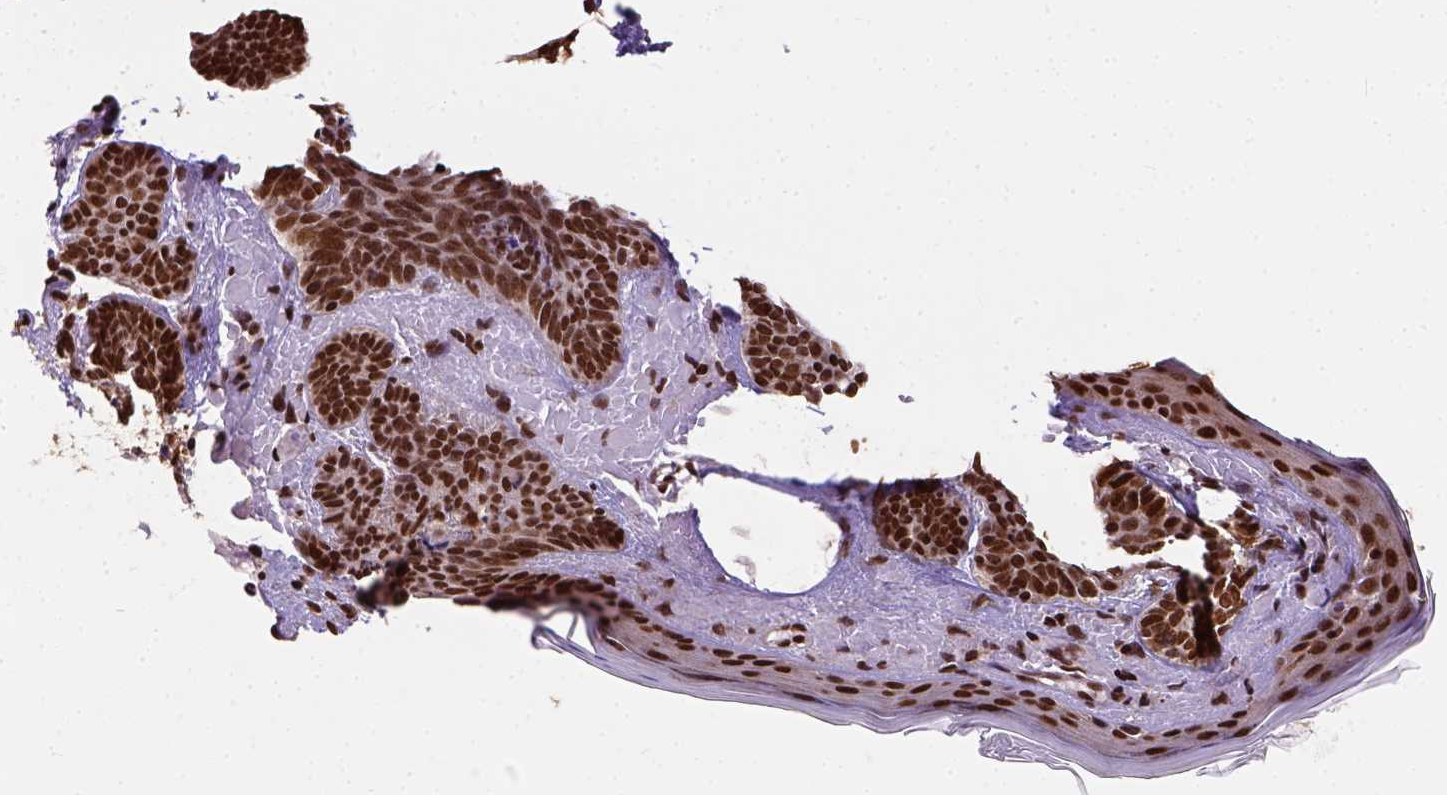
{"staining": {"intensity": "strong", "quantity": ">75%", "location": "nuclear"}, "tissue": "skin cancer", "cell_type": "Tumor cells", "image_type": "cancer", "snomed": [{"axis": "morphology", "description": "Basal cell carcinoma"}, {"axis": "topography", "description": "Skin"}], "caption": "Skin basal cell carcinoma stained for a protein demonstrates strong nuclear positivity in tumor cells. (brown staining indicates protein expression, while blue staining denotes nuclei).", "gene": "NACC1", "patient": {"sex": "female", "age": 82}}